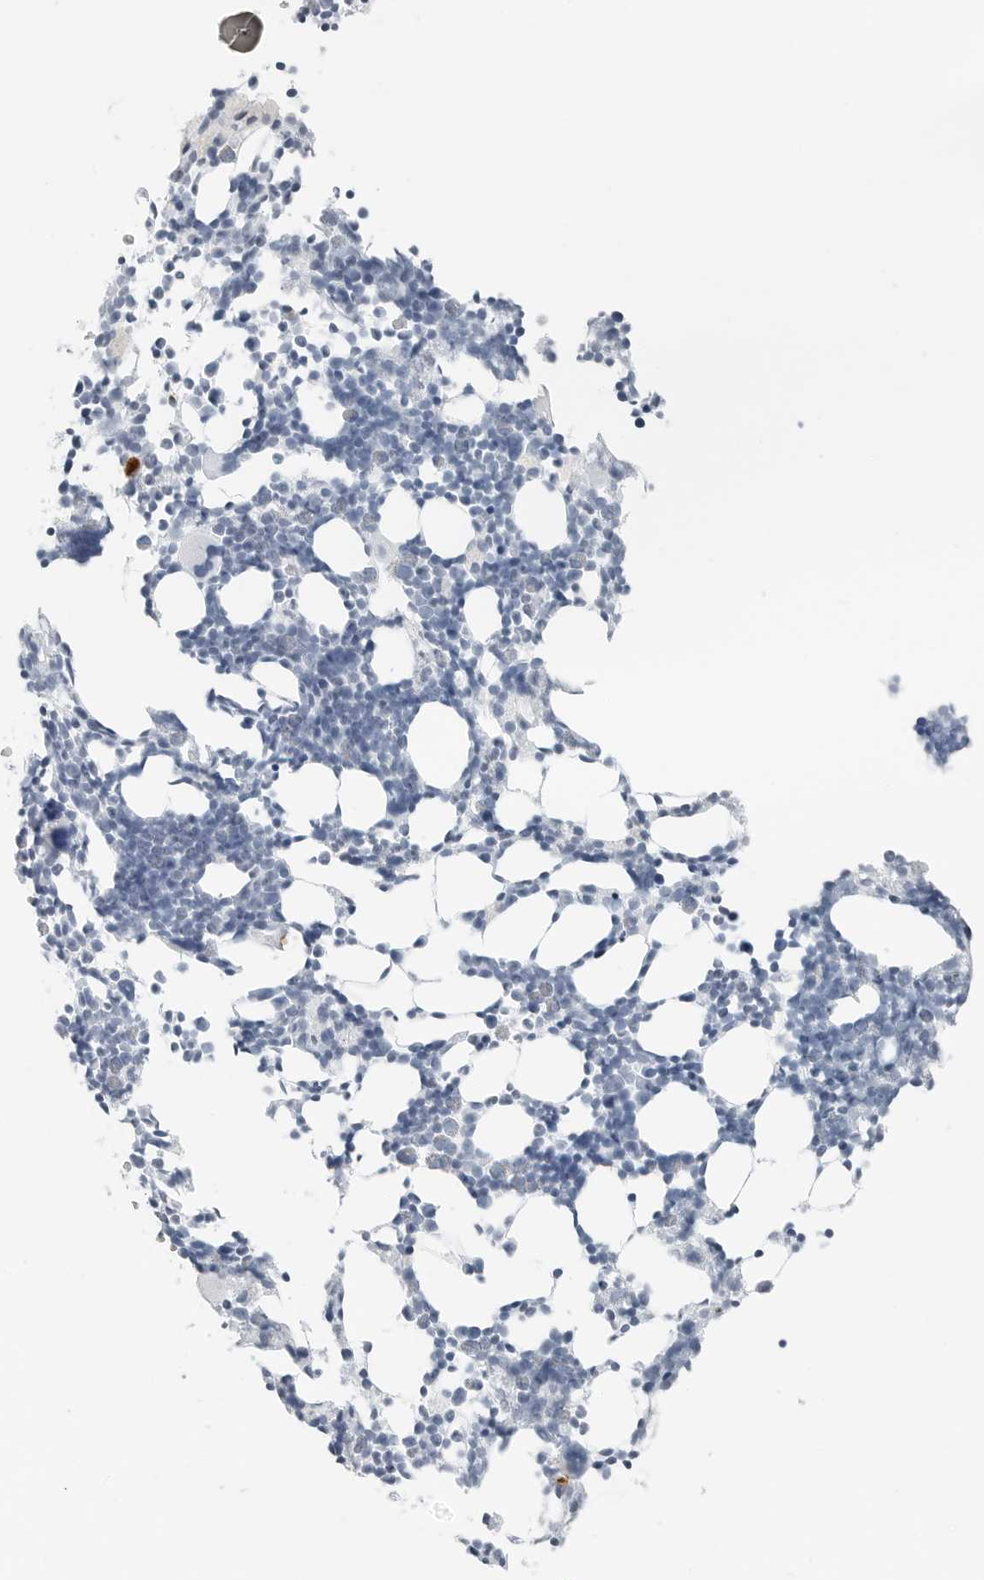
{"staining": {"intensity": "negative", "quantity": "none", "location": "none"}, "tissue": "bone marrow", "cell_type": "Hematopoietic cells", "image_type": "normal", "snomed": [{"axis": "morphology", "description": "Normal tissue, NOS"}, {"axis": "morphology", "description": "Inflammation, NOS"}, {"axis": "topography", "description": "Bone marrow"}], "caption": "Immunohistochemistry image of normal human bone marrow stained for a protein (brown), which displays no staining in hematopoietic cells.", "gene": "P4HA2", "patient": {"sex": "male", "age": 21}}